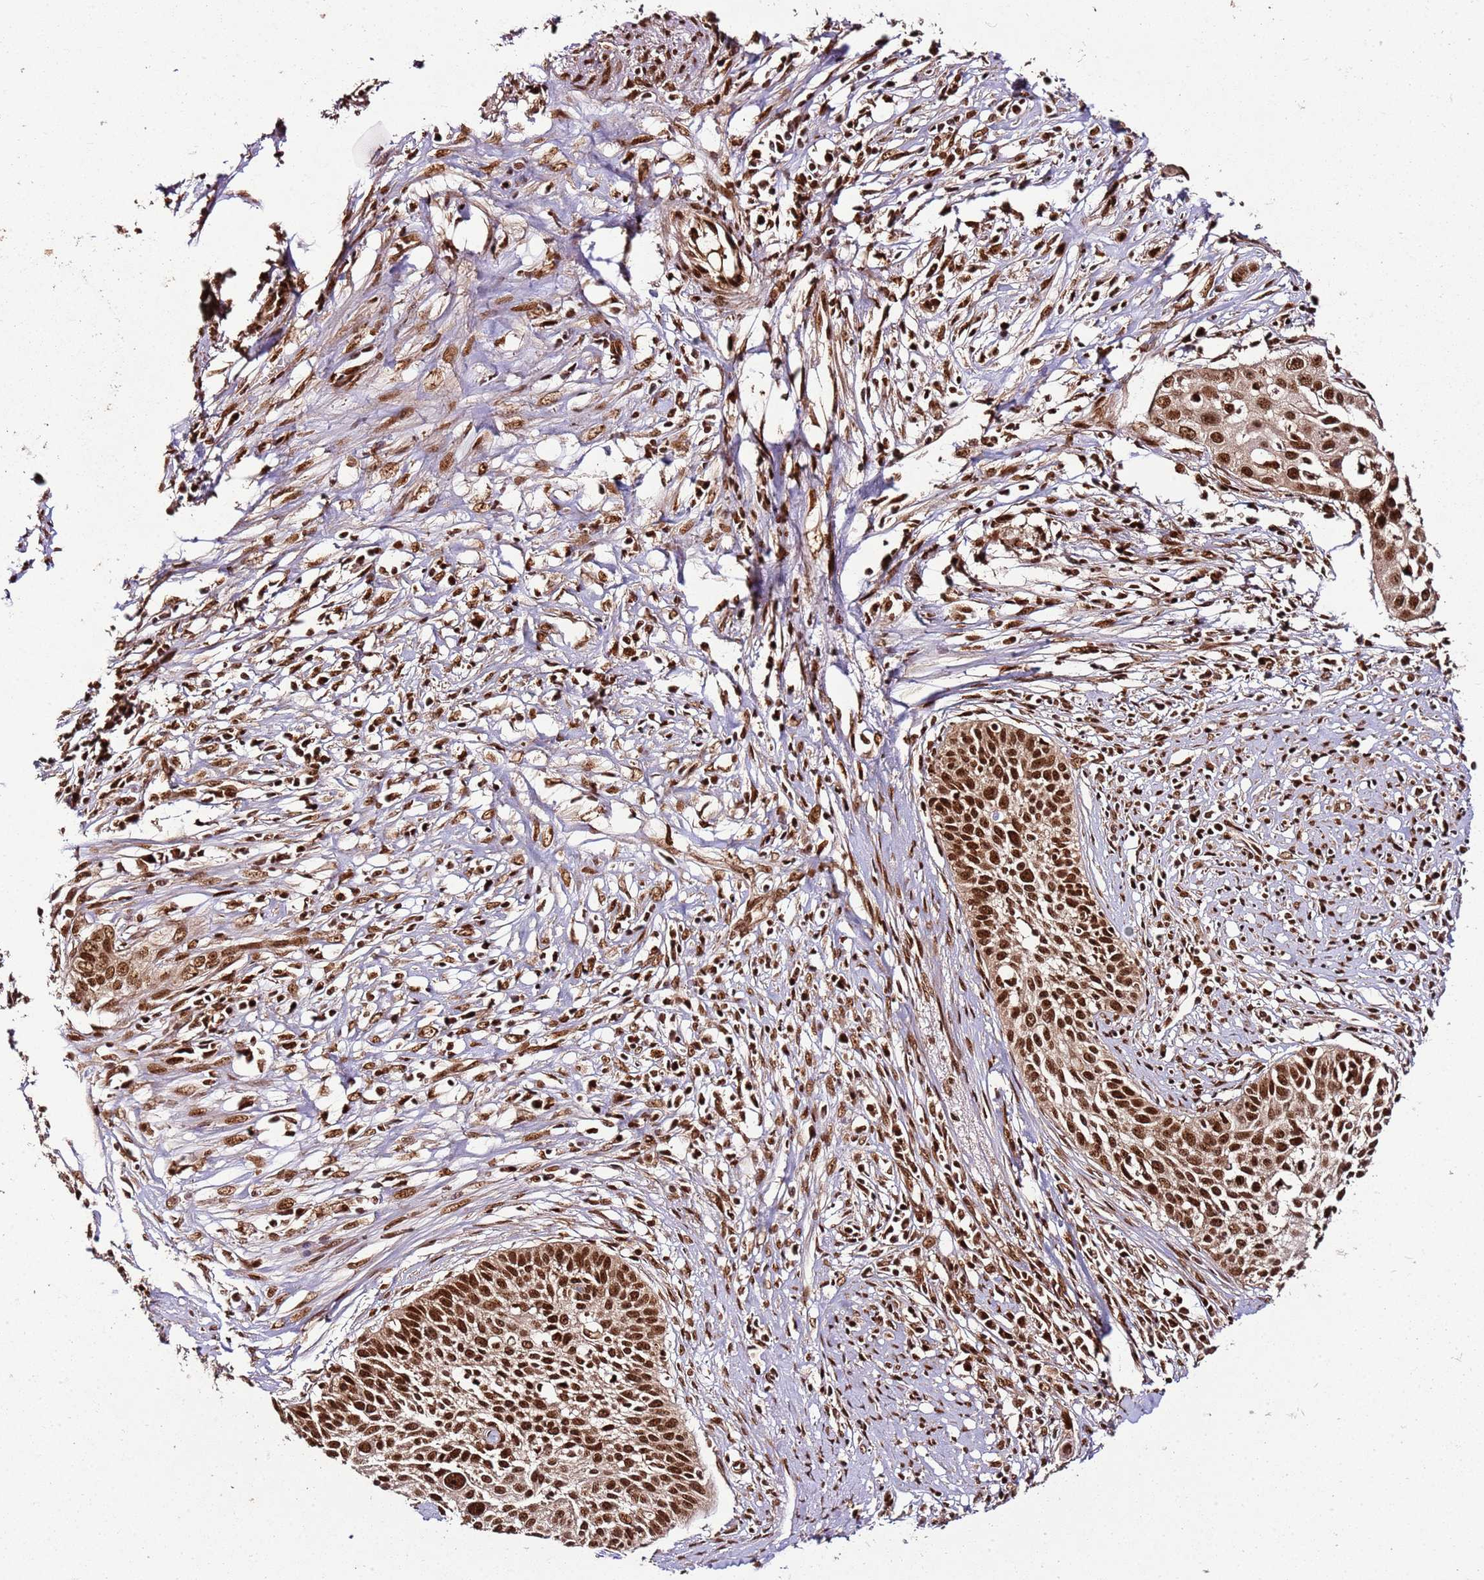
{"staining": {"intensity": "strong", "quantity": ">75%", "location": "nuclear"}, "tissue": "cervical cancer", "cell_type": "Tumor cells", "image_type": "cancer", "snomed": [{"axis": "morphology", "description": "Squamous cell carcinoma, NOS"}, {"axis": "topography", "description": "Cervix"}], "caption": "This photomicrograph demonstrates immunohistochemistry staining of cervical squamous cell carcinoma, with high strong nuclear positivity in about >75% of tumor cells.", "gene": "XRN2", "patient": {"sex": "female", "age": 34}}